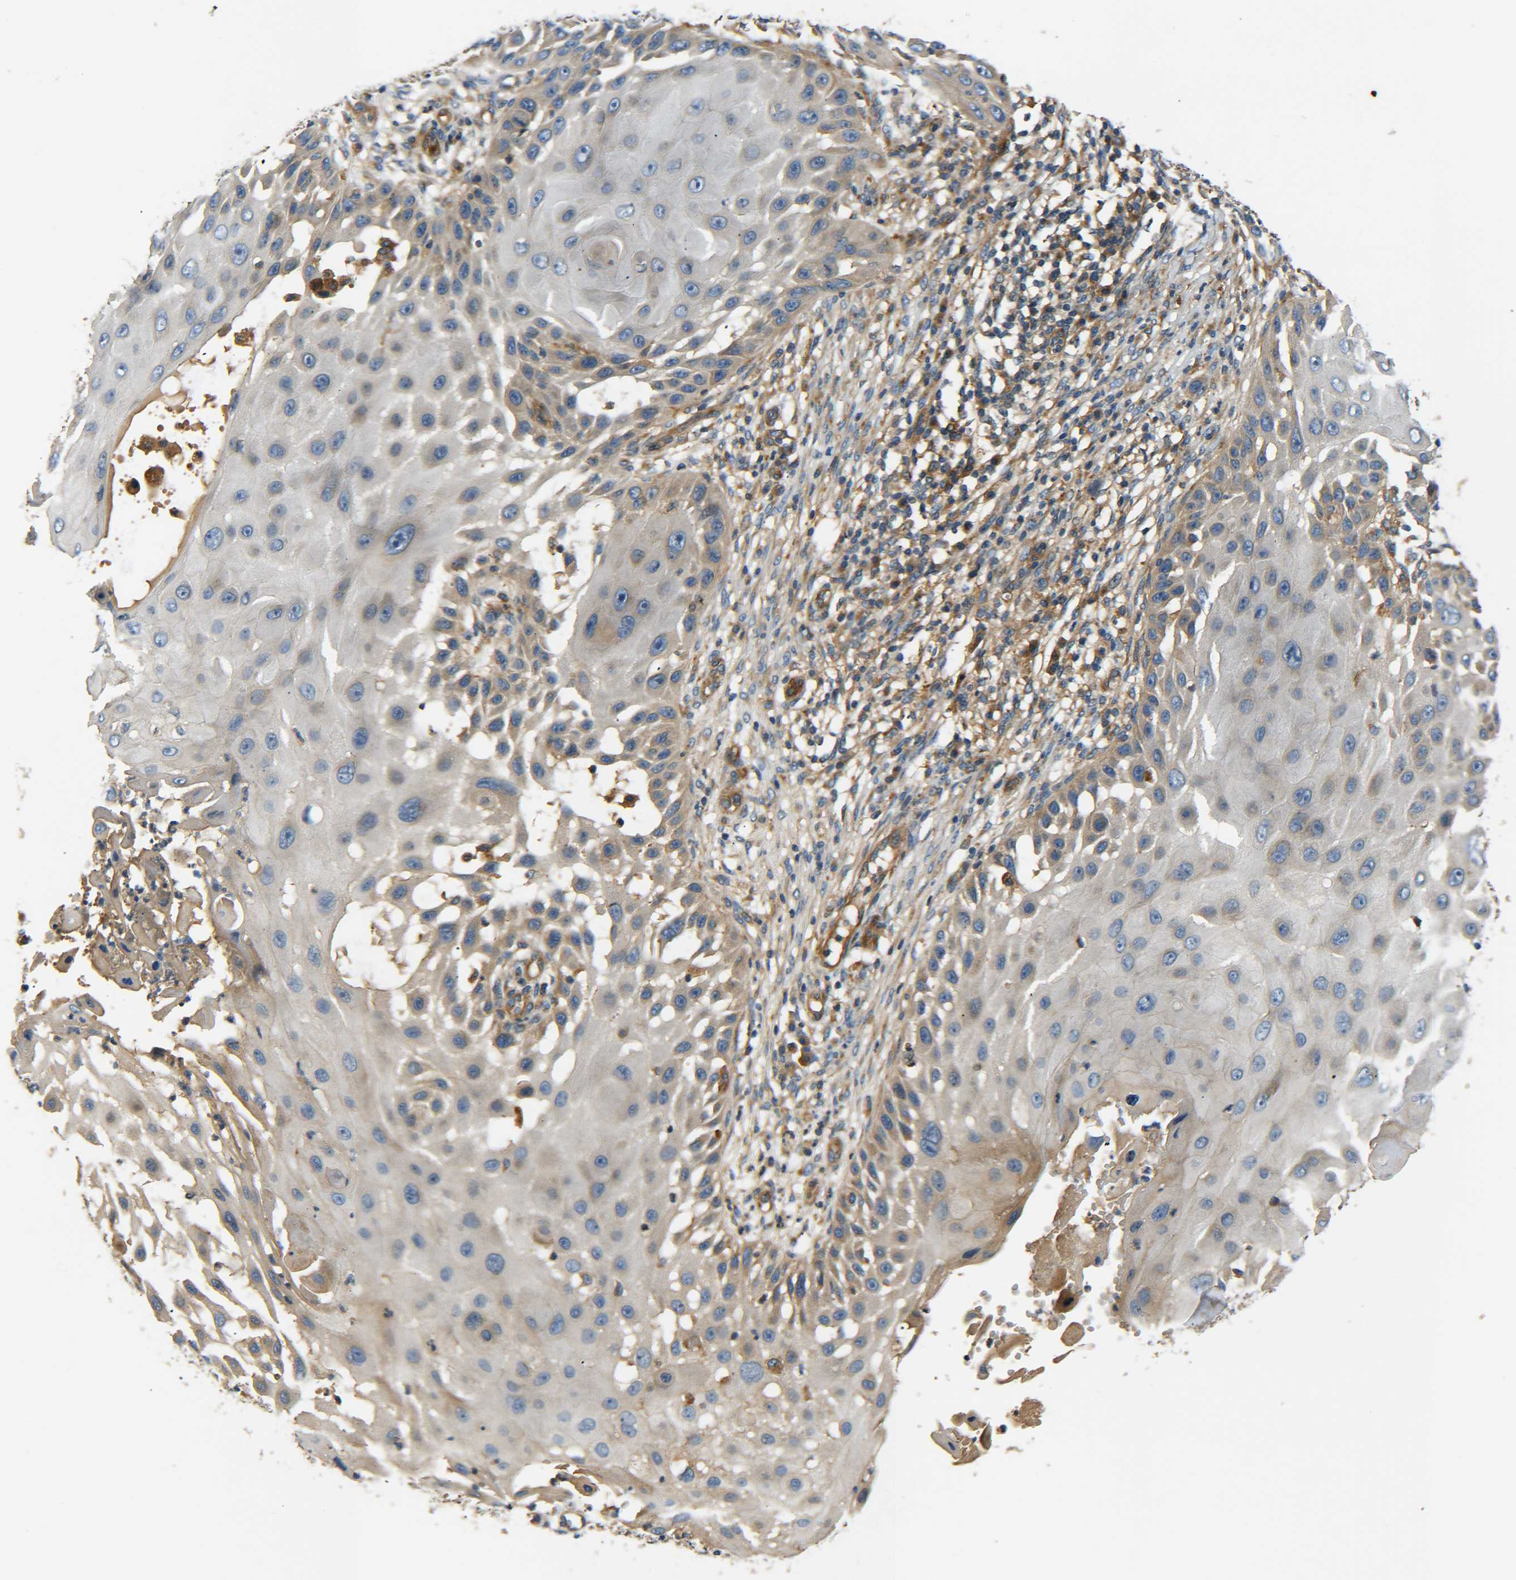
{"staining": {"intensity": "weak", "quantity": "<25%", "location": "cytoplasmic/membranous"}, "tissue": "skin cancer", "cell_type": "Tumor cells", "image_type": "cancer", "snomed": [{"axis": "morphology", "description": "Squamous cell carcinoma, NOS"}, {"axis": "topography", "description": "Skin"}], "caption": "Immunohistochemistry of human skin squamous cell carcinoma displays no positivity in tumor cells.", "gene": "LRCH3", "patient": {"sex": "female", "age": 44}}